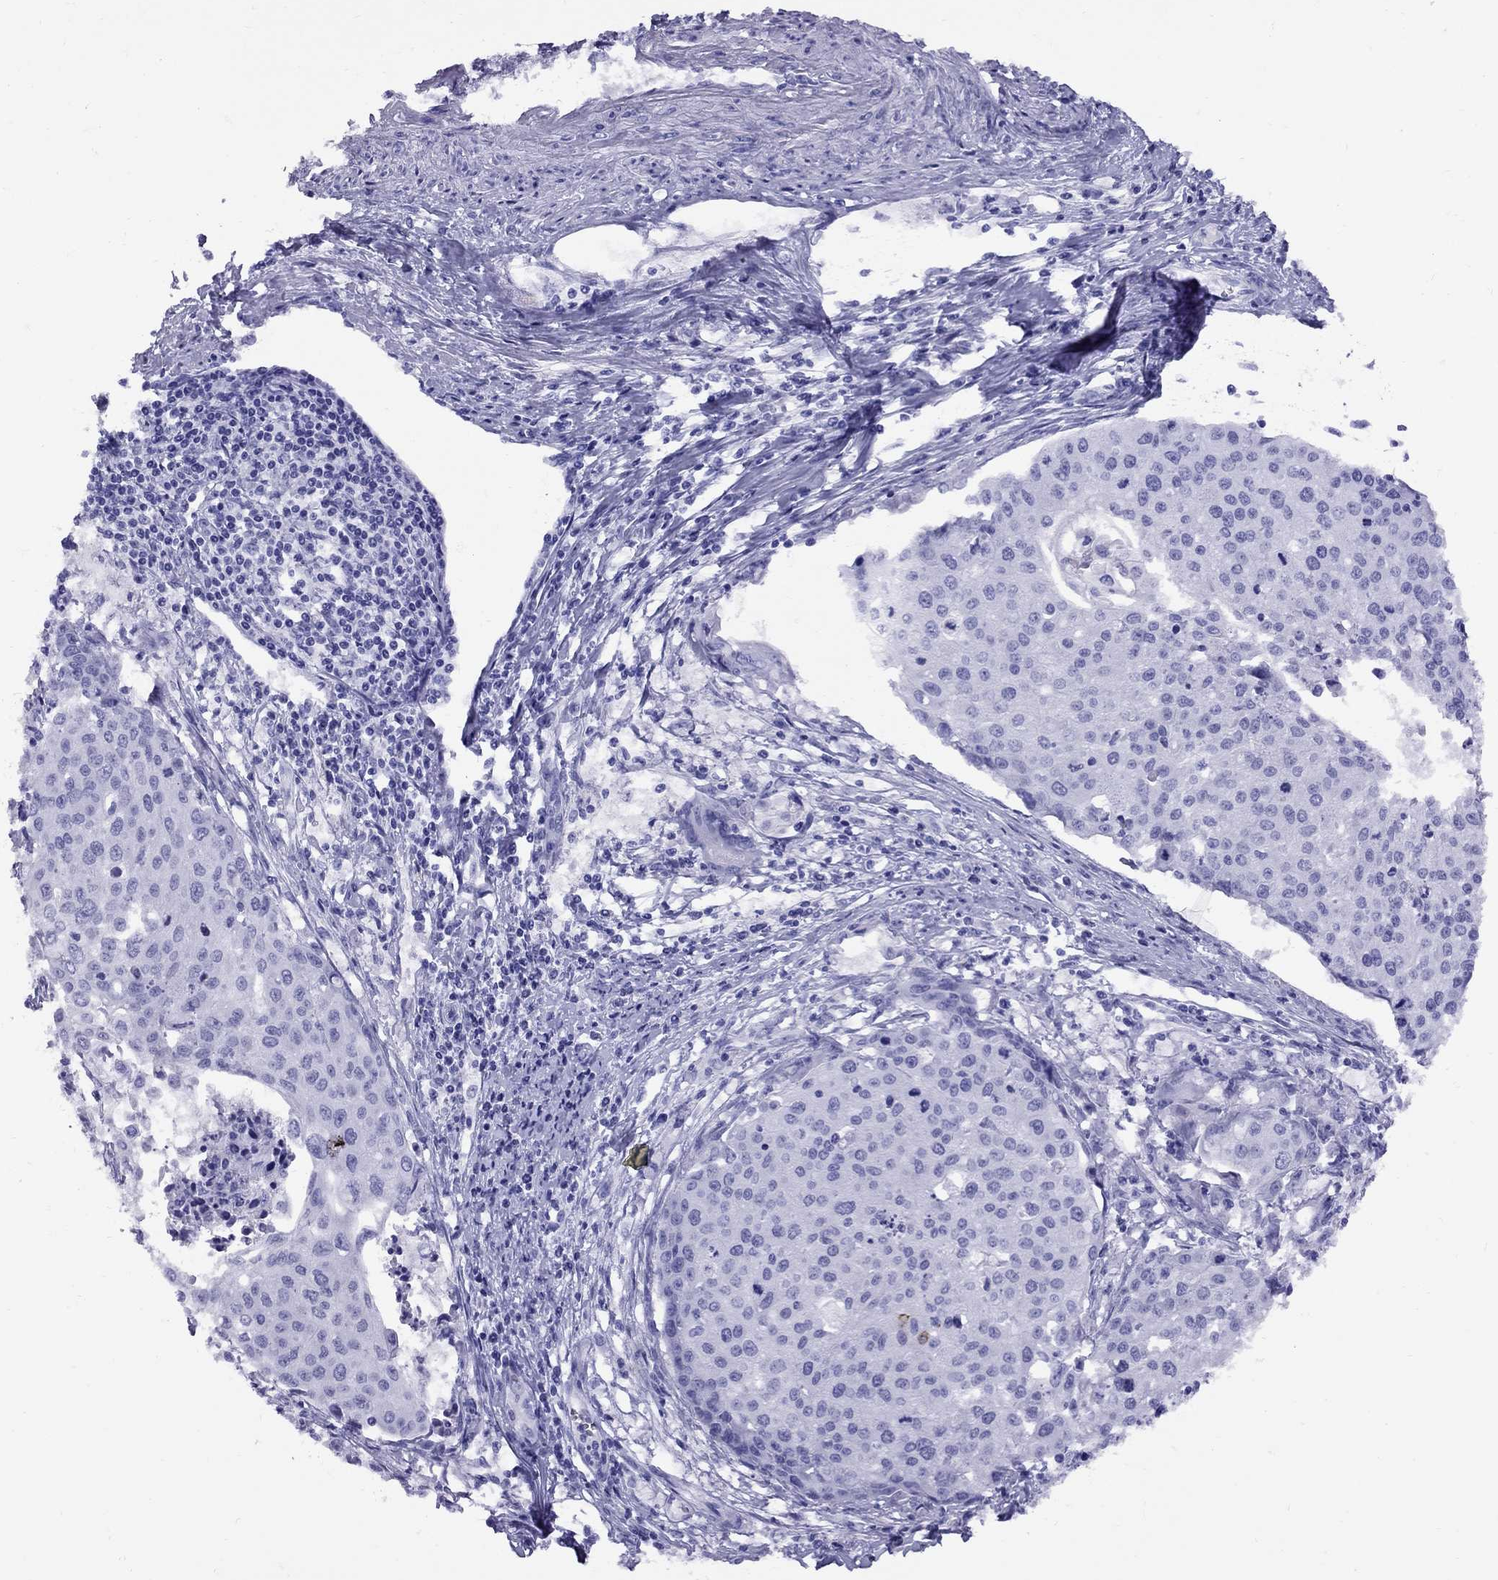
{"staining": {"intensity": "negative", "quantity": "none", "location": "none"}, "tissue": "cervical cancer", "cell_type": "Tumor cells", "image_type": "cancer", "snomed": [{"axis": "morphology", "description": "Squamous cell carcinoma, NOS"}, {"axis": "topography", "description": "Cervix"}], "caption": "High power microscopy image of an immunohistochemistry (IHC) photomicrograph of cervical squamous cell carcinoma, revealing no significant expression in tumor cells. (Immunohistochemistry, brightfield microscopy, high magnification).", "gene": "AVPR1B", "patient": {"sex": "female", "age": 38}}